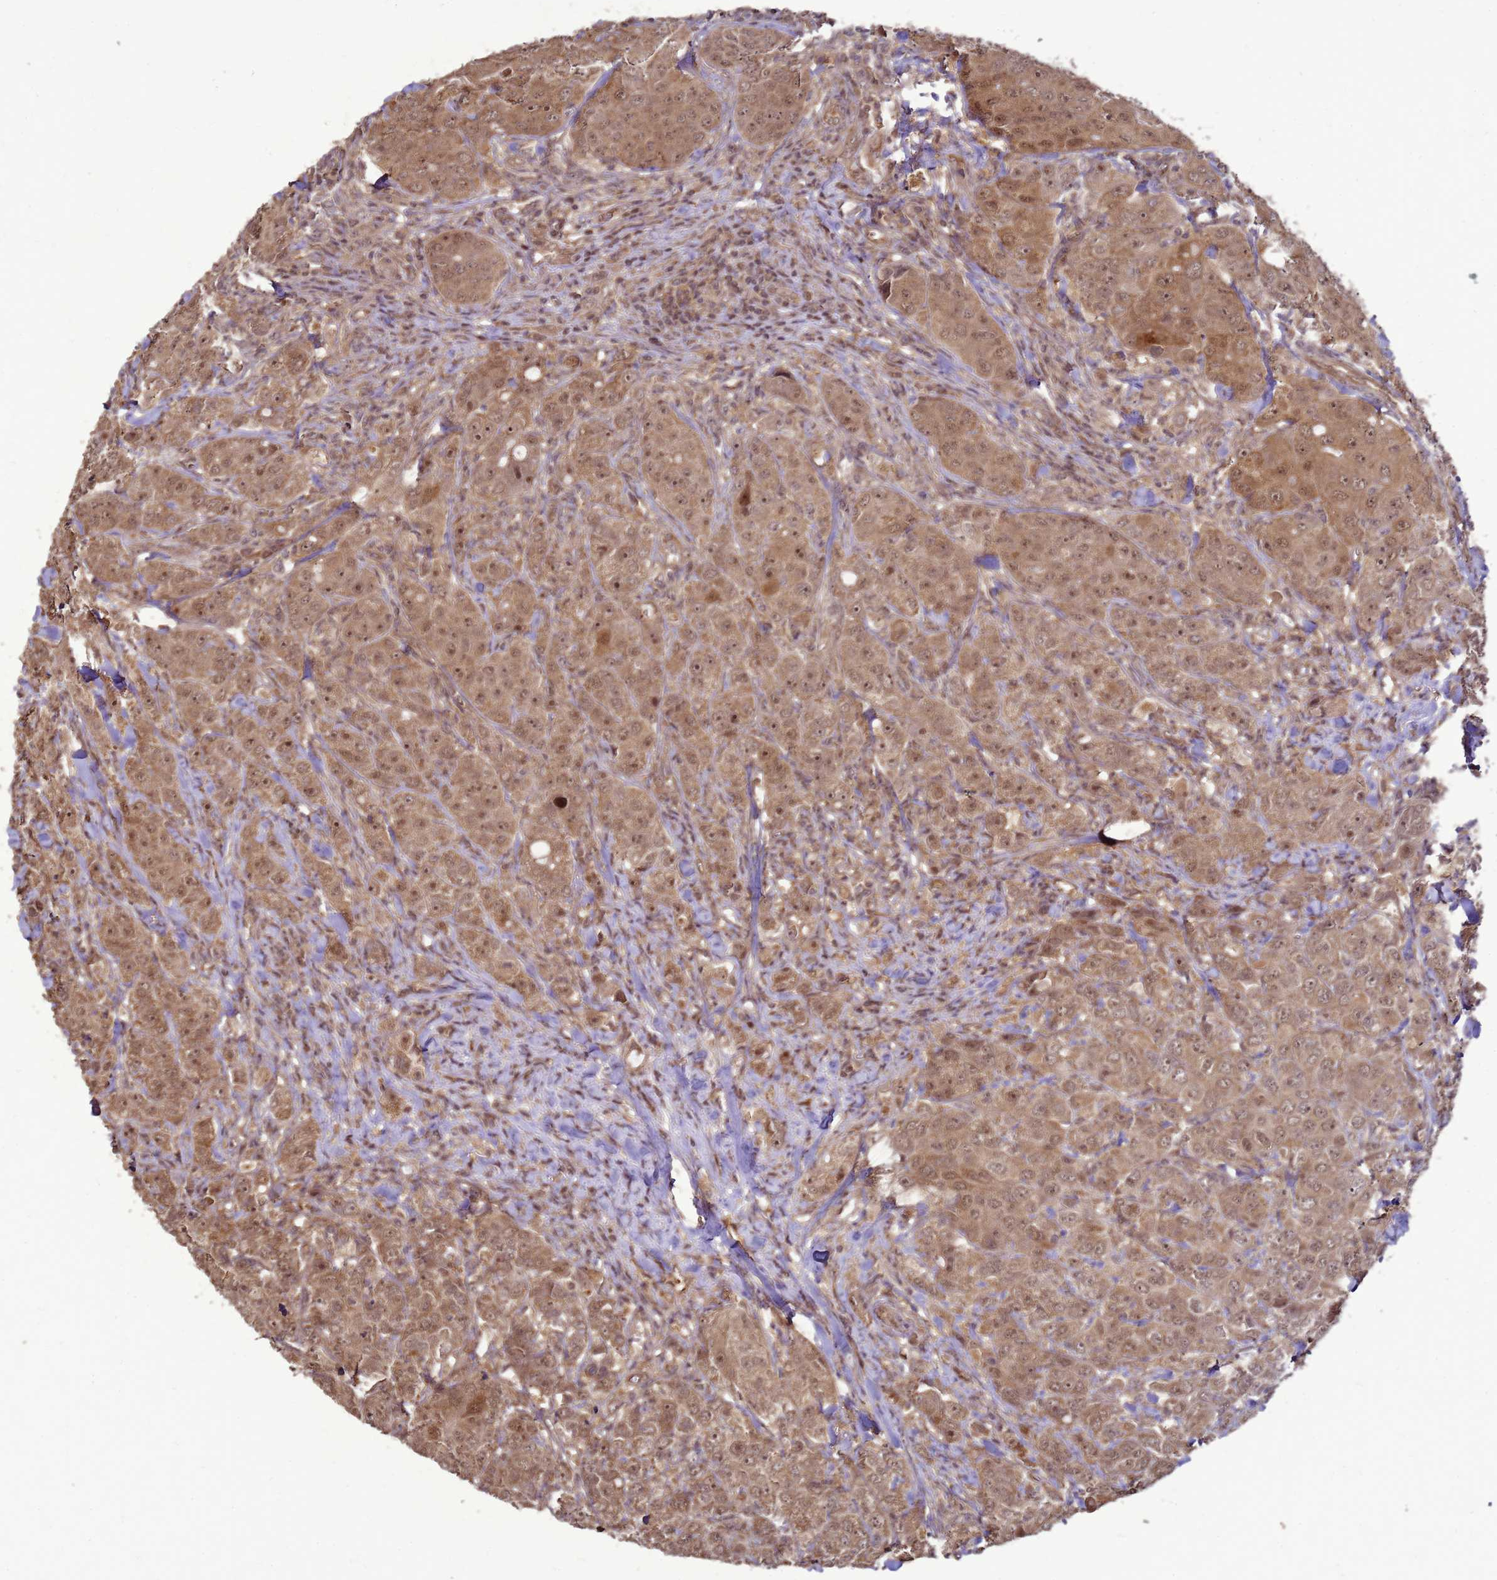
{"staining": {"intensity": "moderate", "quantity": ">75%", "location": "cytoplasmic/membranous,nuclear"}, "tissue": "breast cancer", "cell_type": "Tumor cells", "image_type": "cancer", "snomed": [{"axis": "morphology", "description": "Duct carcinoma"}, {"axis": "topography", "description": "Breast"}], "caption": "Brown immunohistochemical staining in human breast infiltrating ductal carcinoma displays moderate cytoplasmic/membranous and nuclear staining in about >75% of tumor cells.", "gene": "CRBN", "patient": {"sex": "female", "age": 43}}